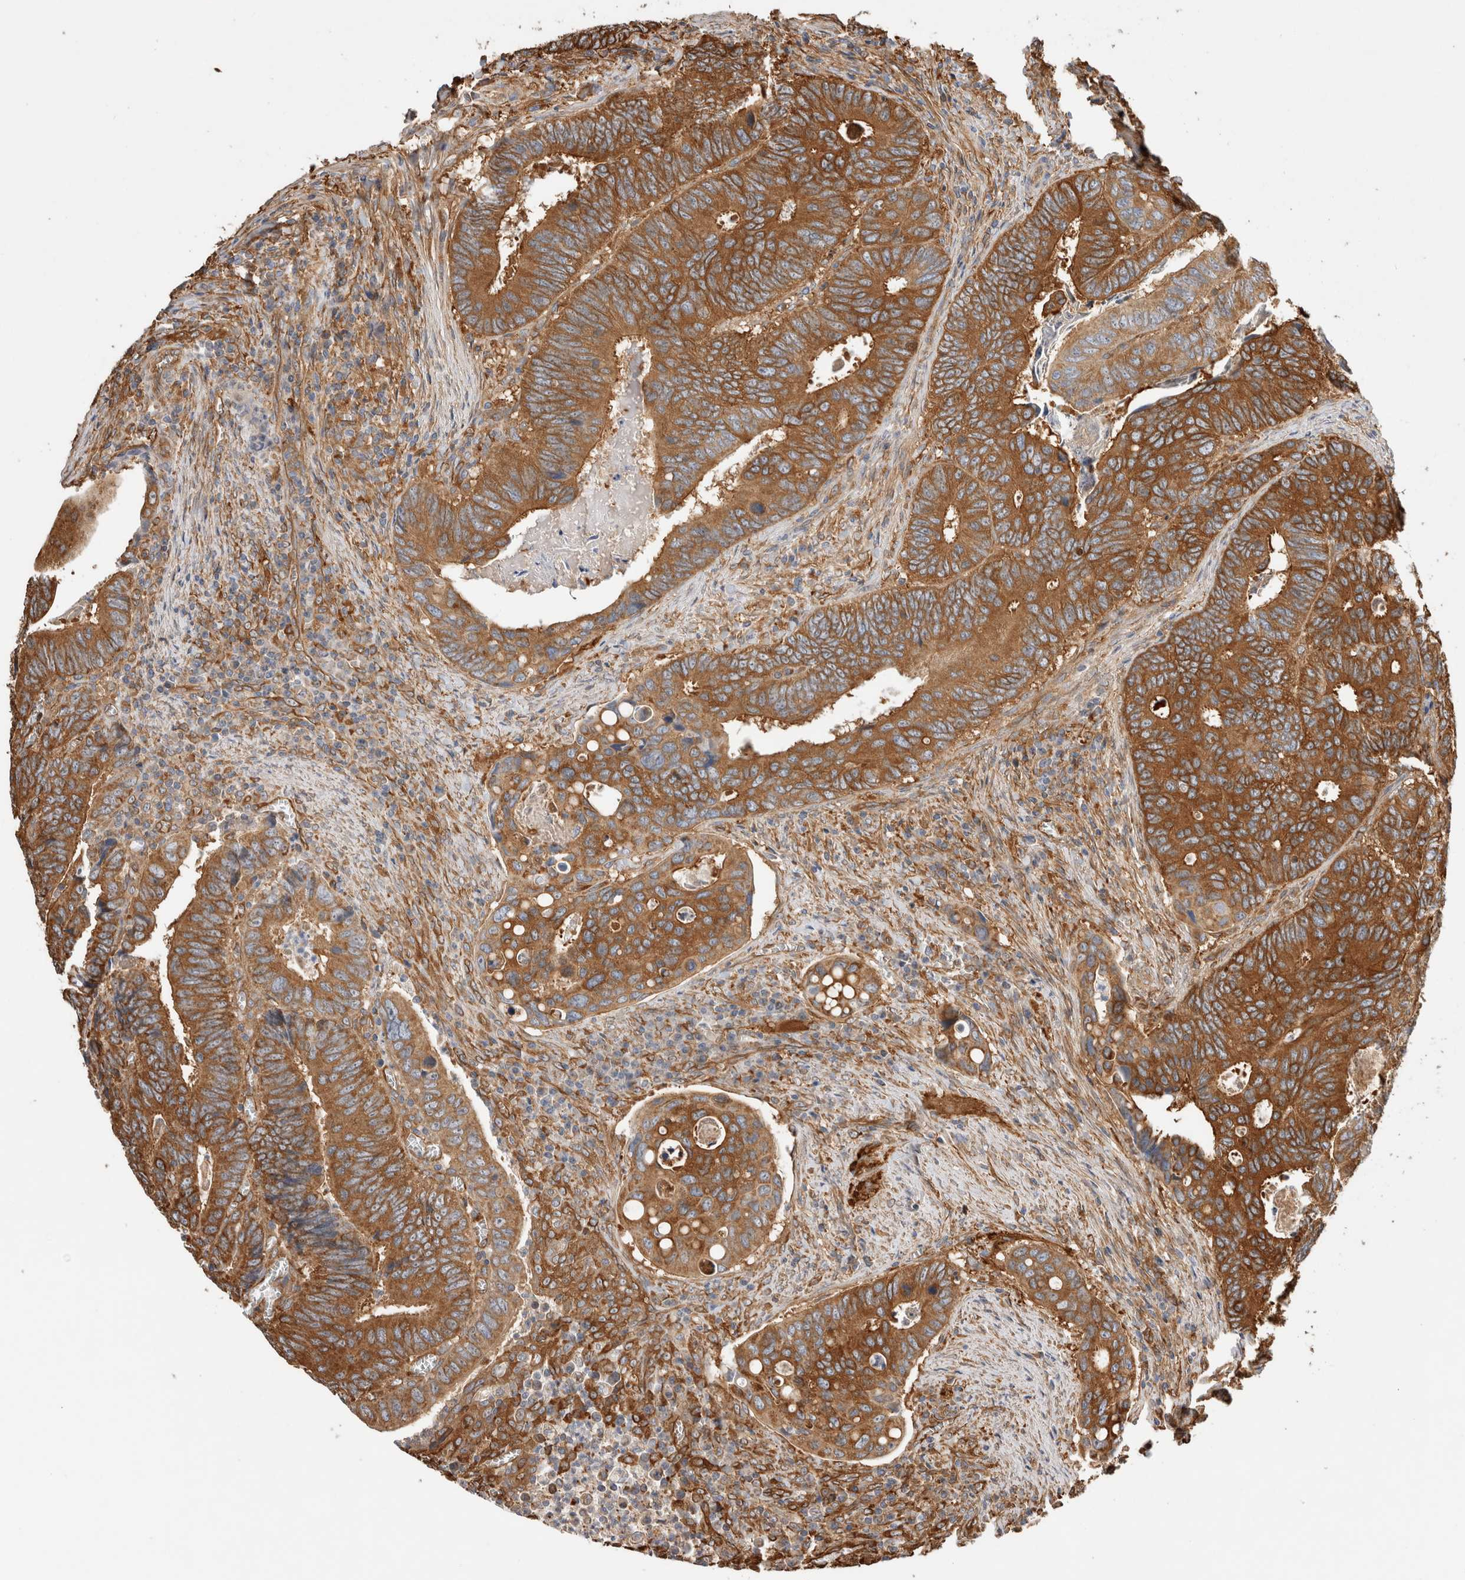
{"staining": {"intensity": "moderate", "quantity": ">75%", "location": "cytoplasmic/membranous"}, "tissue": "colorectal cancer", "cell_type": "Tumor cells", "image_type": "cancer", "snomed": [{"axis": "morphology", "description": "Inflammation, NOS"}, {"axis": "morphology", "description": "Adenocarcinoma, NOS"}, {"axis": "topography", "description": "Colon"}], "caption": "Adenocarcinoma (colorectal) stained with immunohistochemistry (IHC) exhibits moderate cytoplasmic/membranous staining in about >75% of tumor cells.", "gene": "ZNF397", "patient": {"sex": "male", "age": 72}}